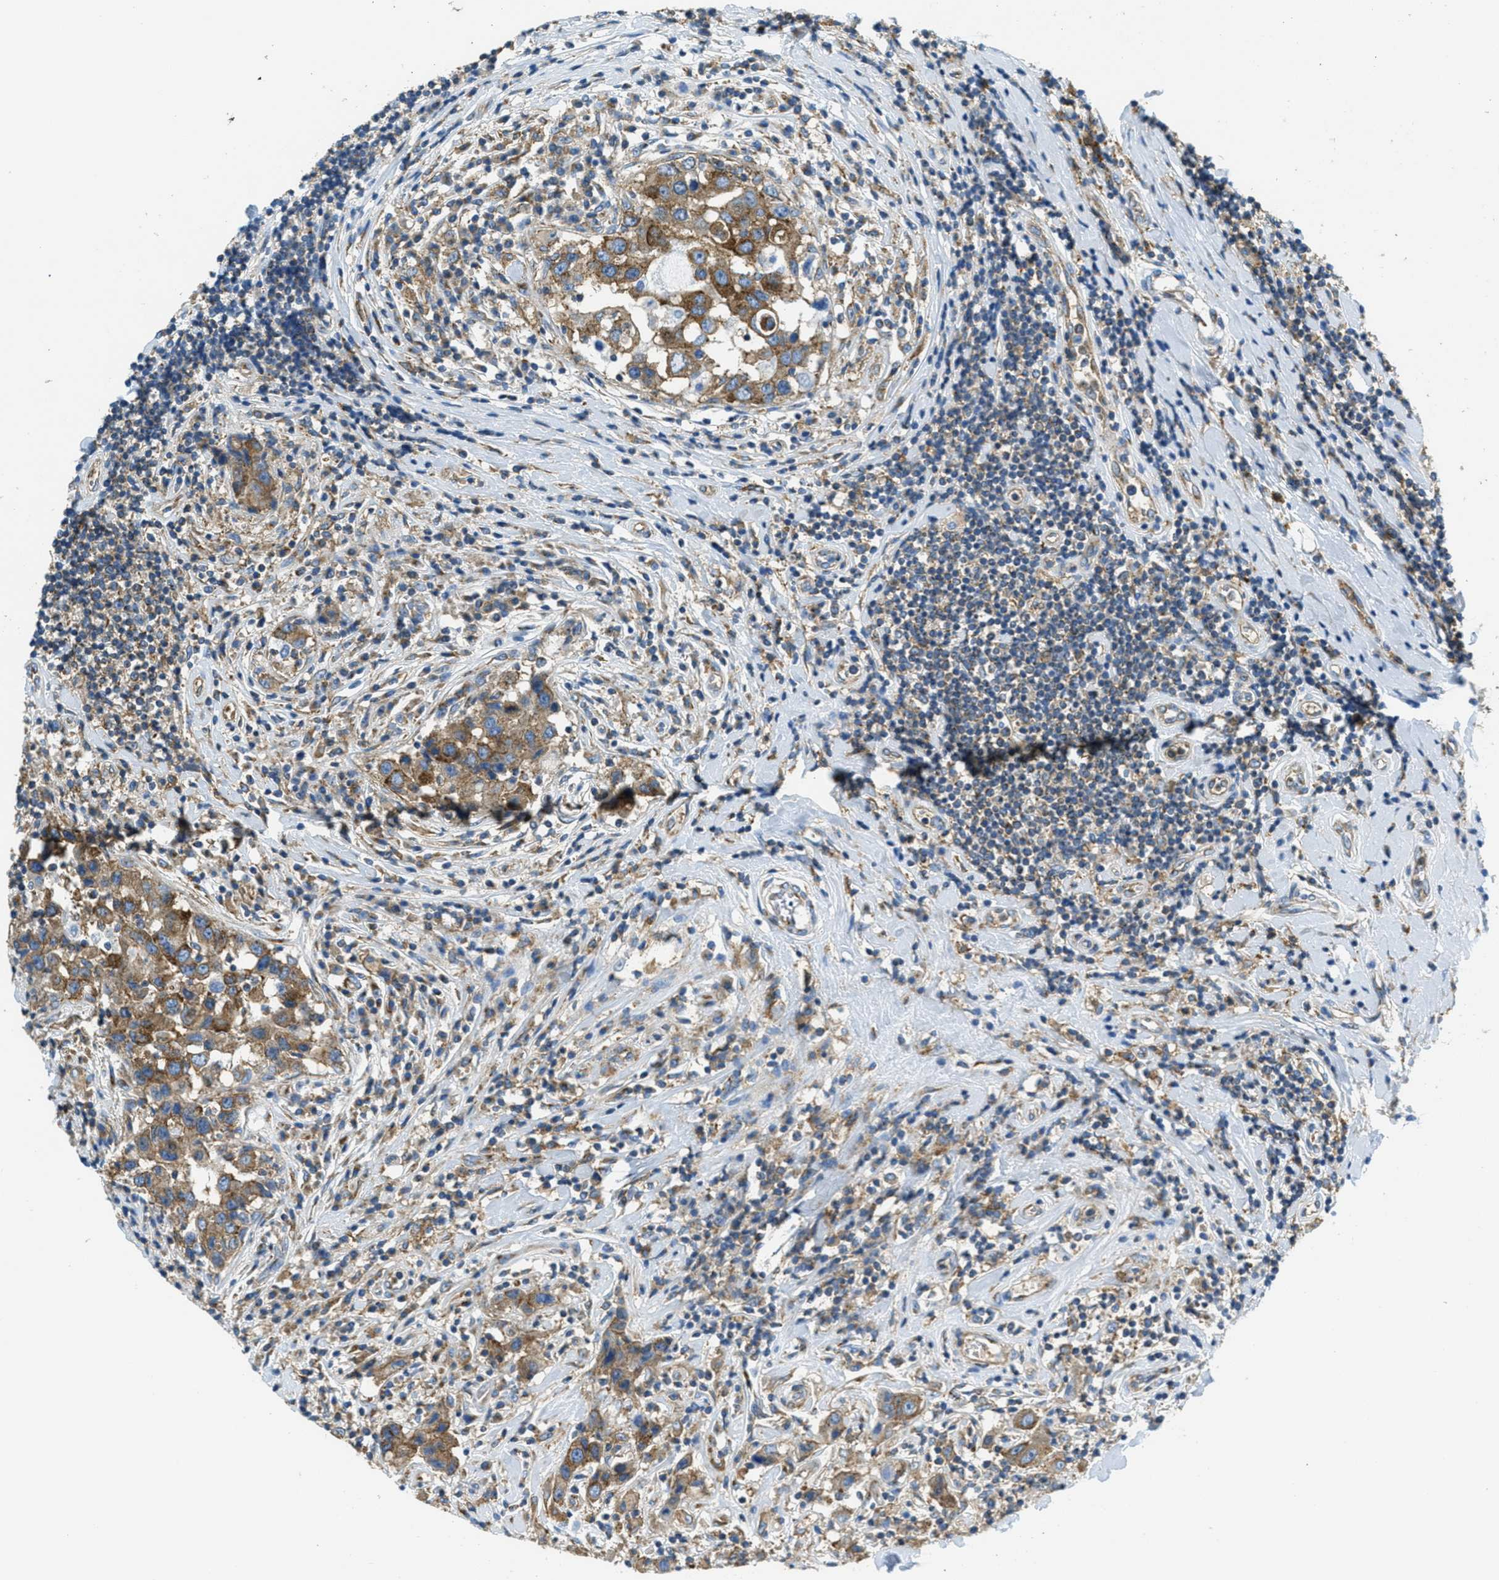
{"staining": {"intensity": "moderate", "quantity": ">75%", "location": "cytoplasmic/membranous"}, "tissue": "breast cancer", "cell_type": "Tumor cells", "image_type": "cancer", "snomed": [{"axis": "morphology", "description": "Duct carcinoma"}, {"axis": "topography", "description": "Breast"}], "caption": "Immunohistochemistry photomicrograph of neoplastic tissue: intraductal carcinoma (breast) stained using immunohistochemistry displays medium levels of moderate protein expression localized specifically in the cytoplasmic/membranous of tumor cells, appearing as a cytoplasmic/membranous brown color.", "gene": "AP2B1", "patient": {"sex": "female", "age": 27}}